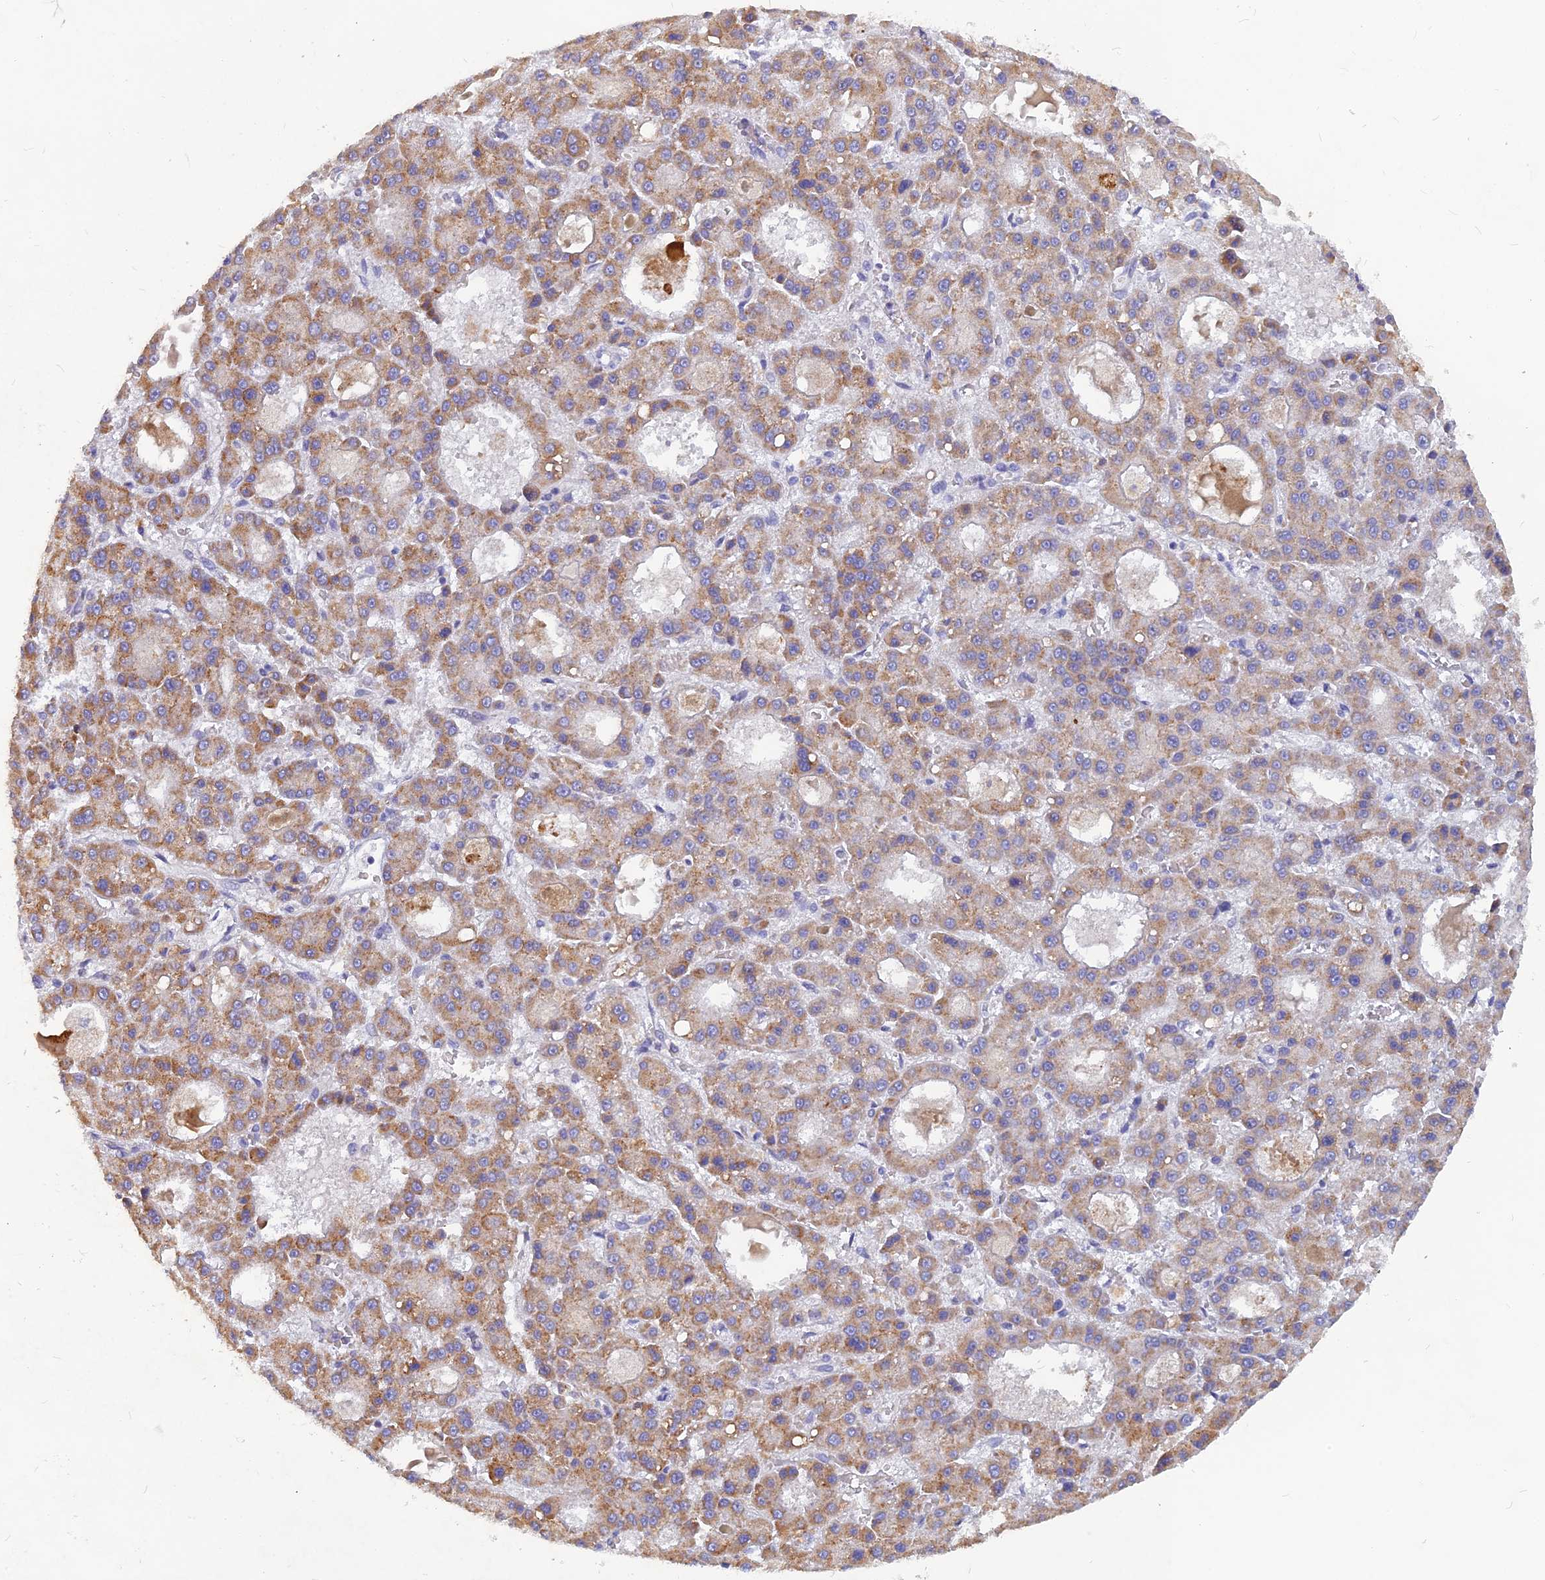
{"staining": {"intensity": "moderate", "quantity": ">75%", "location": "cytoplasmic/membranous"}, "tissue": "liver cancer", "cell_type": "Tumor cells", "image_type": "cancer", "snomed": [{"axis": "morphology", "description": "Carcinoma, Hepatocellular, NOS"}, {"axis": "topography", "description": "Liver"}], "caption": "High-magnification brightfield microscopy of hepatocellular carcinoma (liver) stained with DAB (brown) and counterstained with hematoxylin (blue). tumor cells exhibit moderate cytoplasmic/membranous positivity is present in about>75% of cells.", "gene": "CACNA1B", "patient": {"sex": "male", "age": 70}}